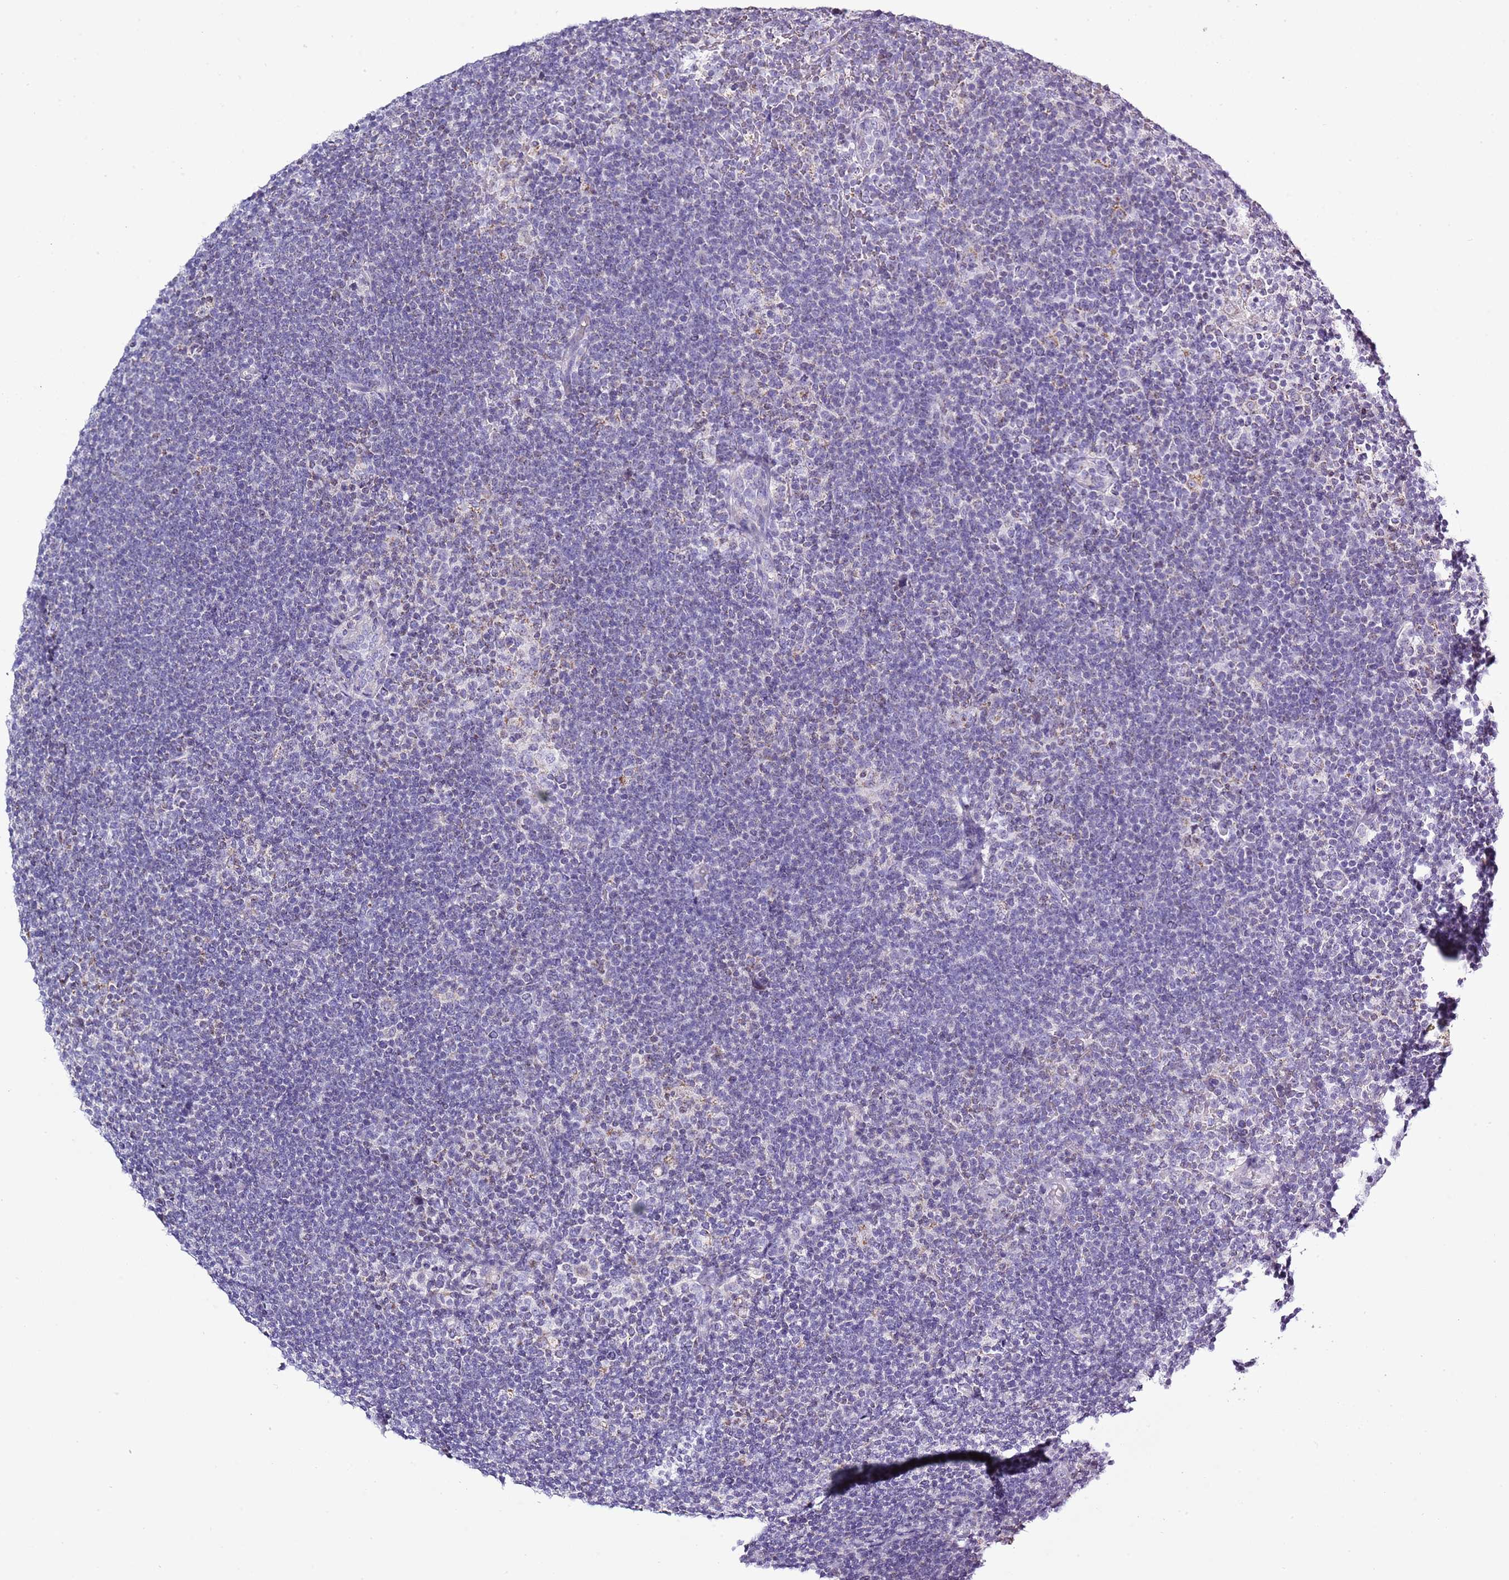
{"staining": {"intensity": "negative", "quantity": "none", "location": "none"}, "tissue": "lymphoma", "cell_type": "Tumor cells", "image_type": "cancer", "snomed": [{"axis": "morphology", "description": "Hodgkin's disease, NOS"}, {"axis": "topography", "description": "Lymph node"}], "caption": "A photomicrograph of Hodgkin's disease stained for a protein demonstrates no brown staining in tumor cells.", "gene": "SLC23A1", "patient": {"sex": "female", "age": 57}}